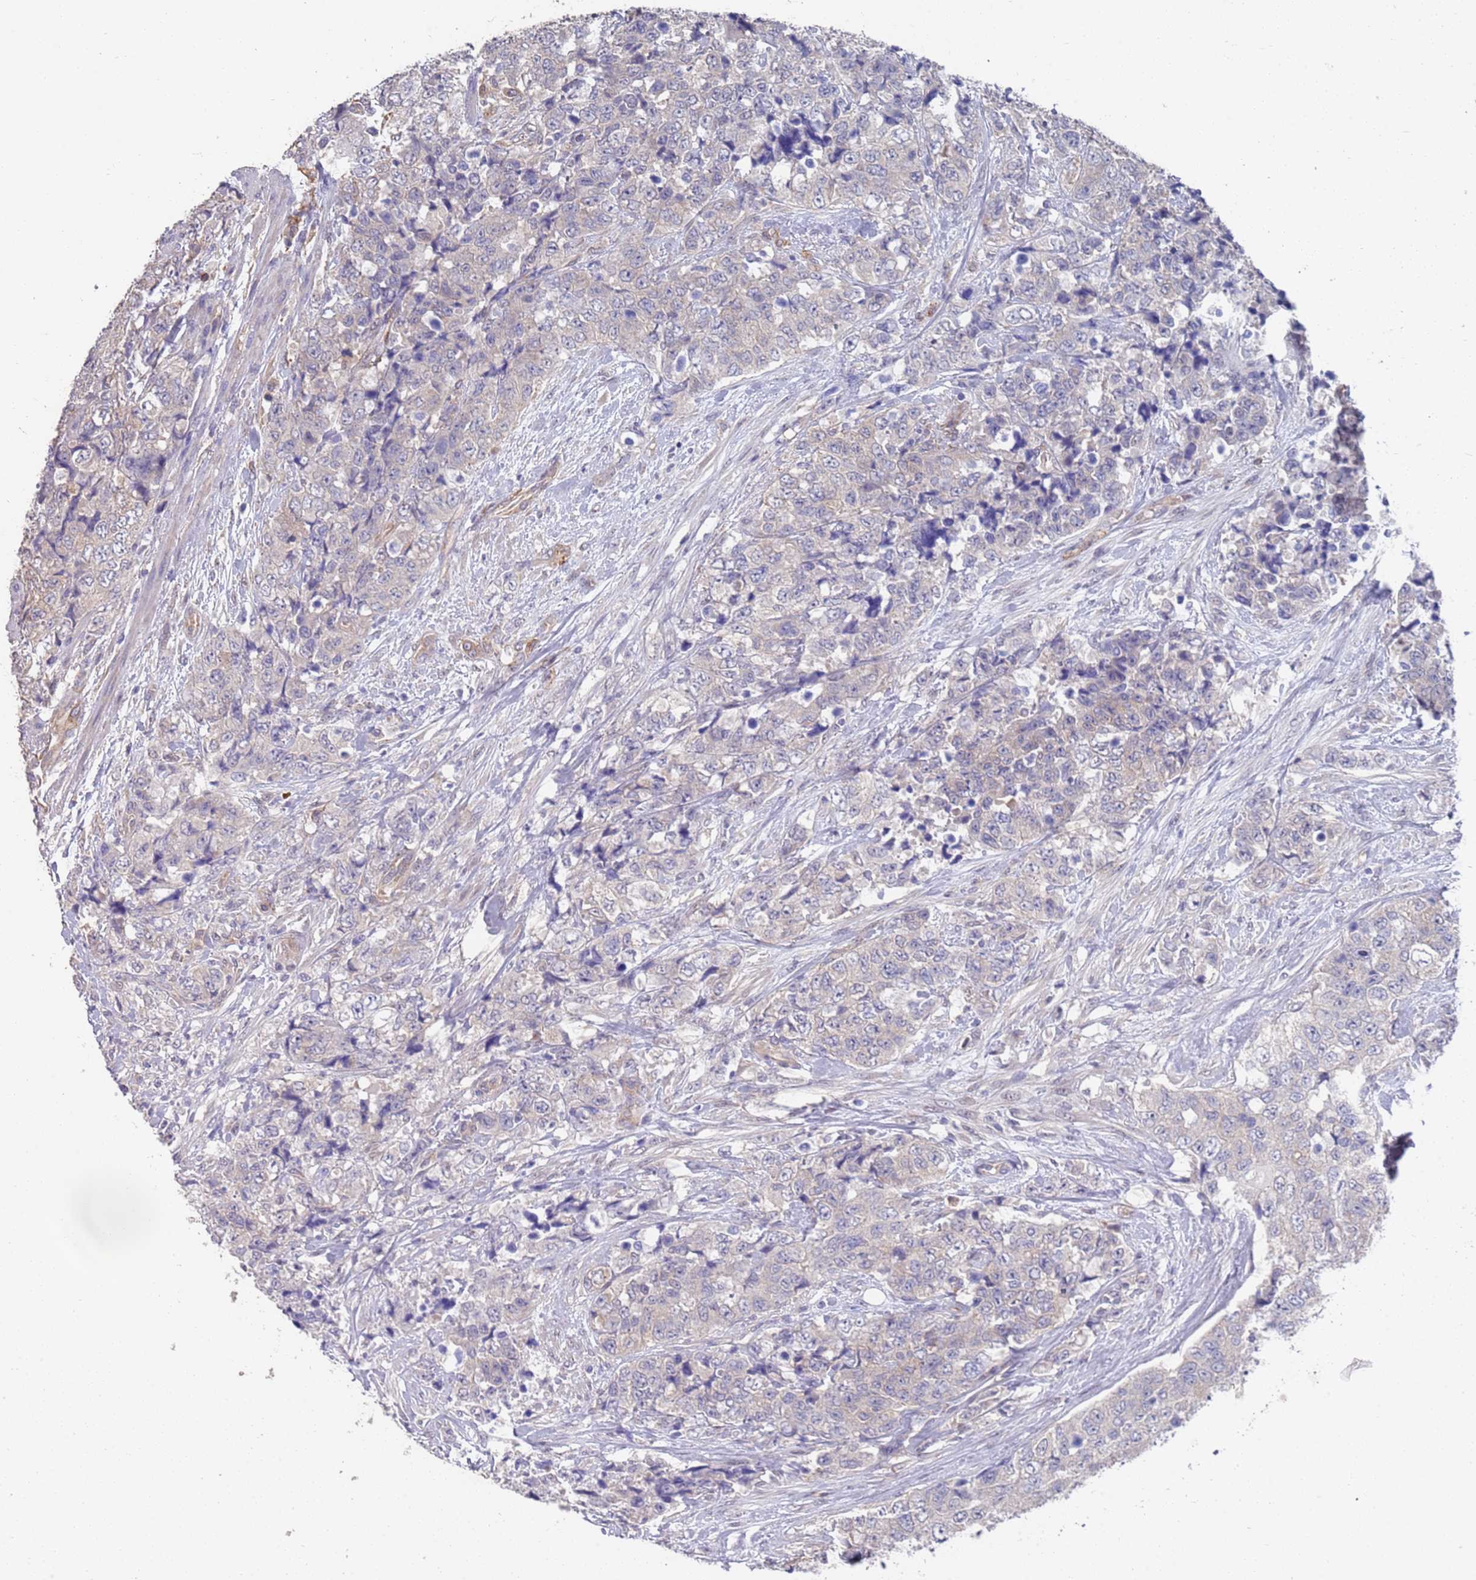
{"staining": {"intensity": "negative", "quantity": "none", "location": "none"}, "tissue": "urothelial cancer", "cell_type": "Tumor cells", "image_type": "cancer", "snomed": [{"axis": "morphology", "description": "Urothelial carcinoma, High grade"}, {"axis": "topography", "description": "Urinary bladder"}], "caption": "Immunohistochemistry histopathology image of urothelial cancer stained for a protein (brown), which exhibits no positivity in tumor cells.", "gene": "ANK2", "patient": {"sex": "female", "age": 78}}